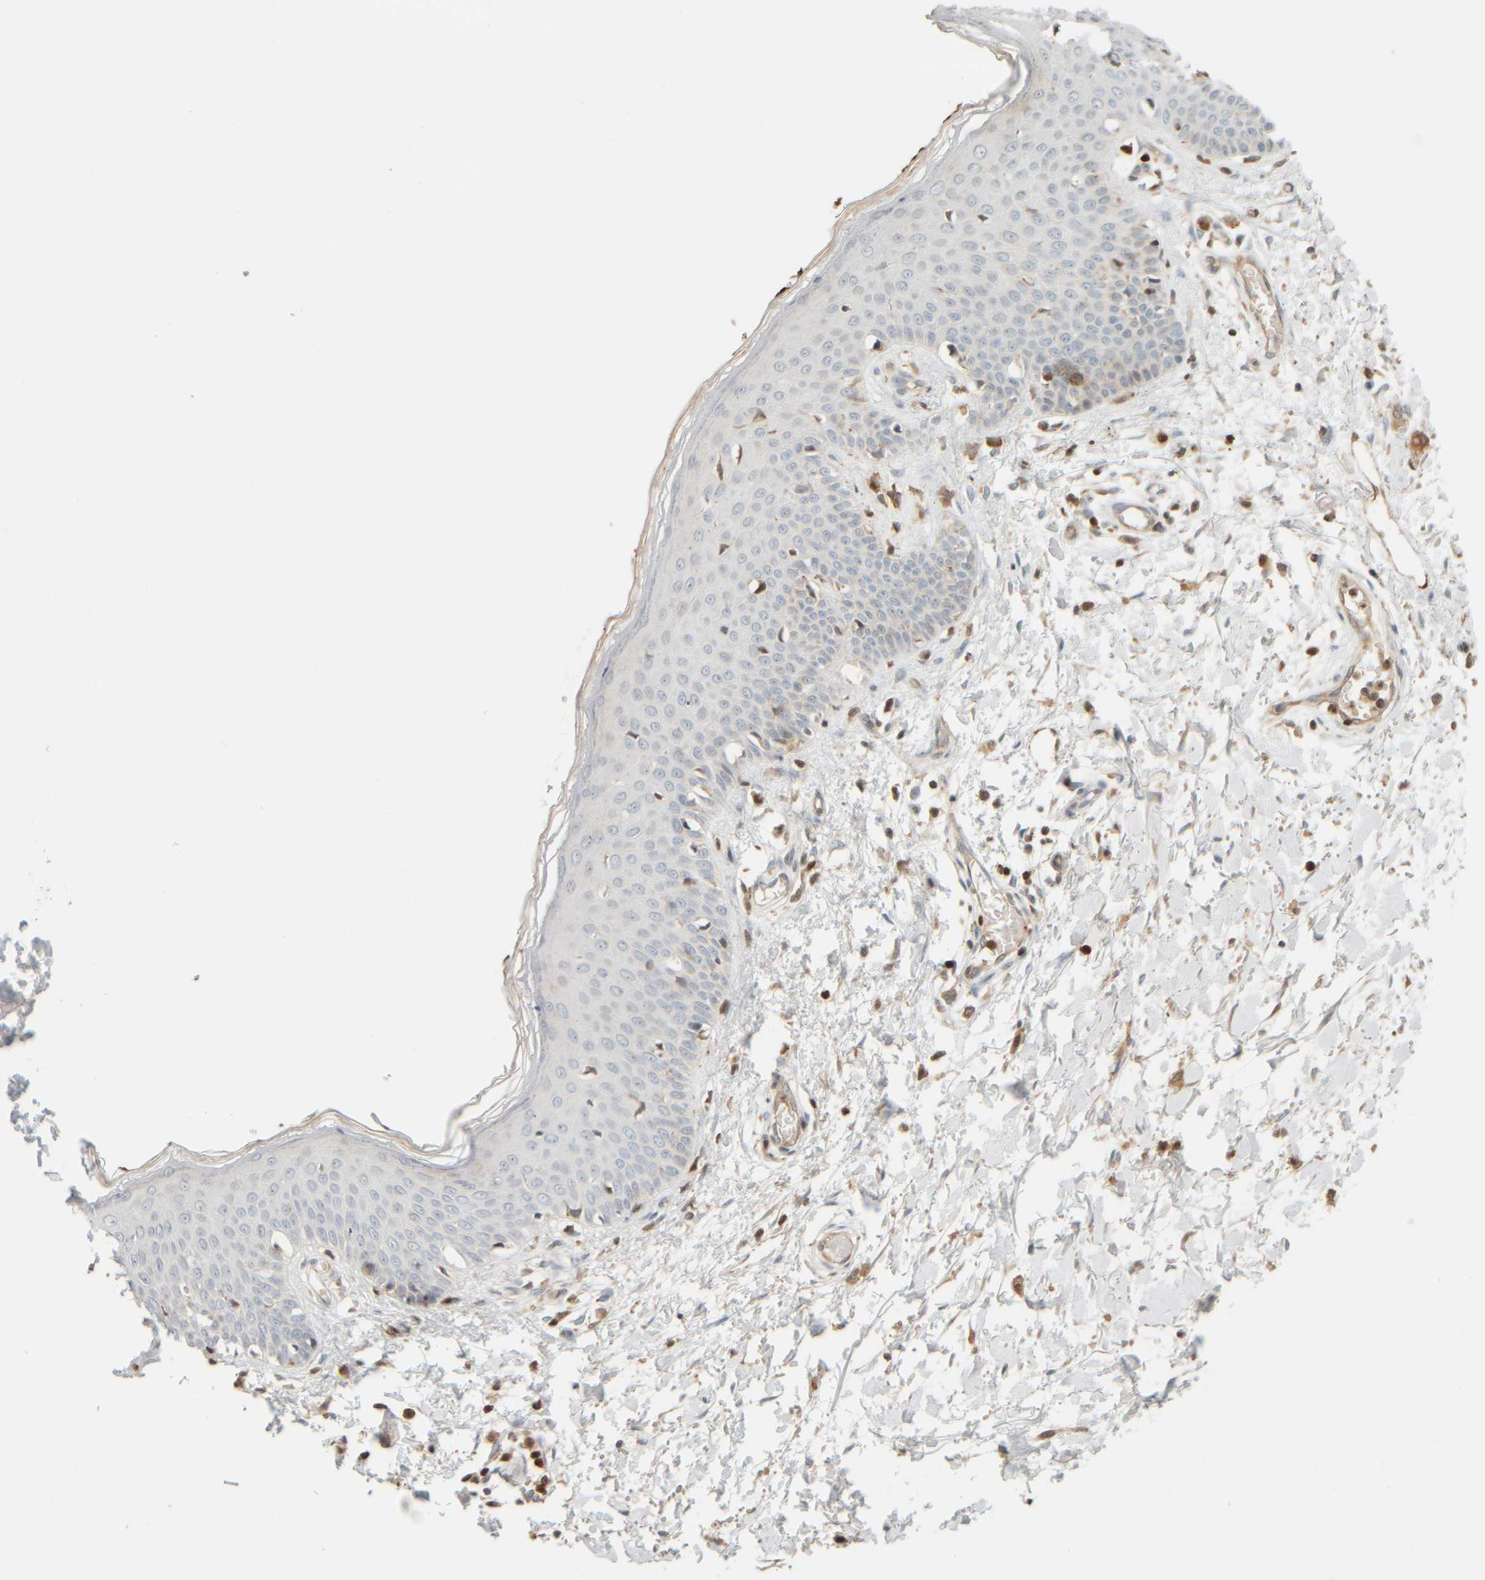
{"staining": {"intensity": "moderate", "quantity": "25%-75%", "location": "cytoplasmic/membranous"}, "tissue": "skin", "cell_type": "Fibroblasts", "image_type": "normal", "snomed": [{"axis": "morphology", "description": "Normal tissue, NOS"}, {"axis": "morphology", "description": "Inflammation, NOS"}, {"axis": "topography", "description": "Skin"}], "caption": "High-power microscopy captured an immunohistochemistry photomicrograph of unremarkable skin, revealing moderate cytoplasmic/membranous positivity in approximately 25%-75% of fibroblasts. The protein is stained brown, and the nuclei are stained in blue (DAB (3,3'-diaminobenzidine) IHC with brightfield microscopy, high magnification).", "gene": "AARSD1", "patient": {"sex": "female", "age": 44}}